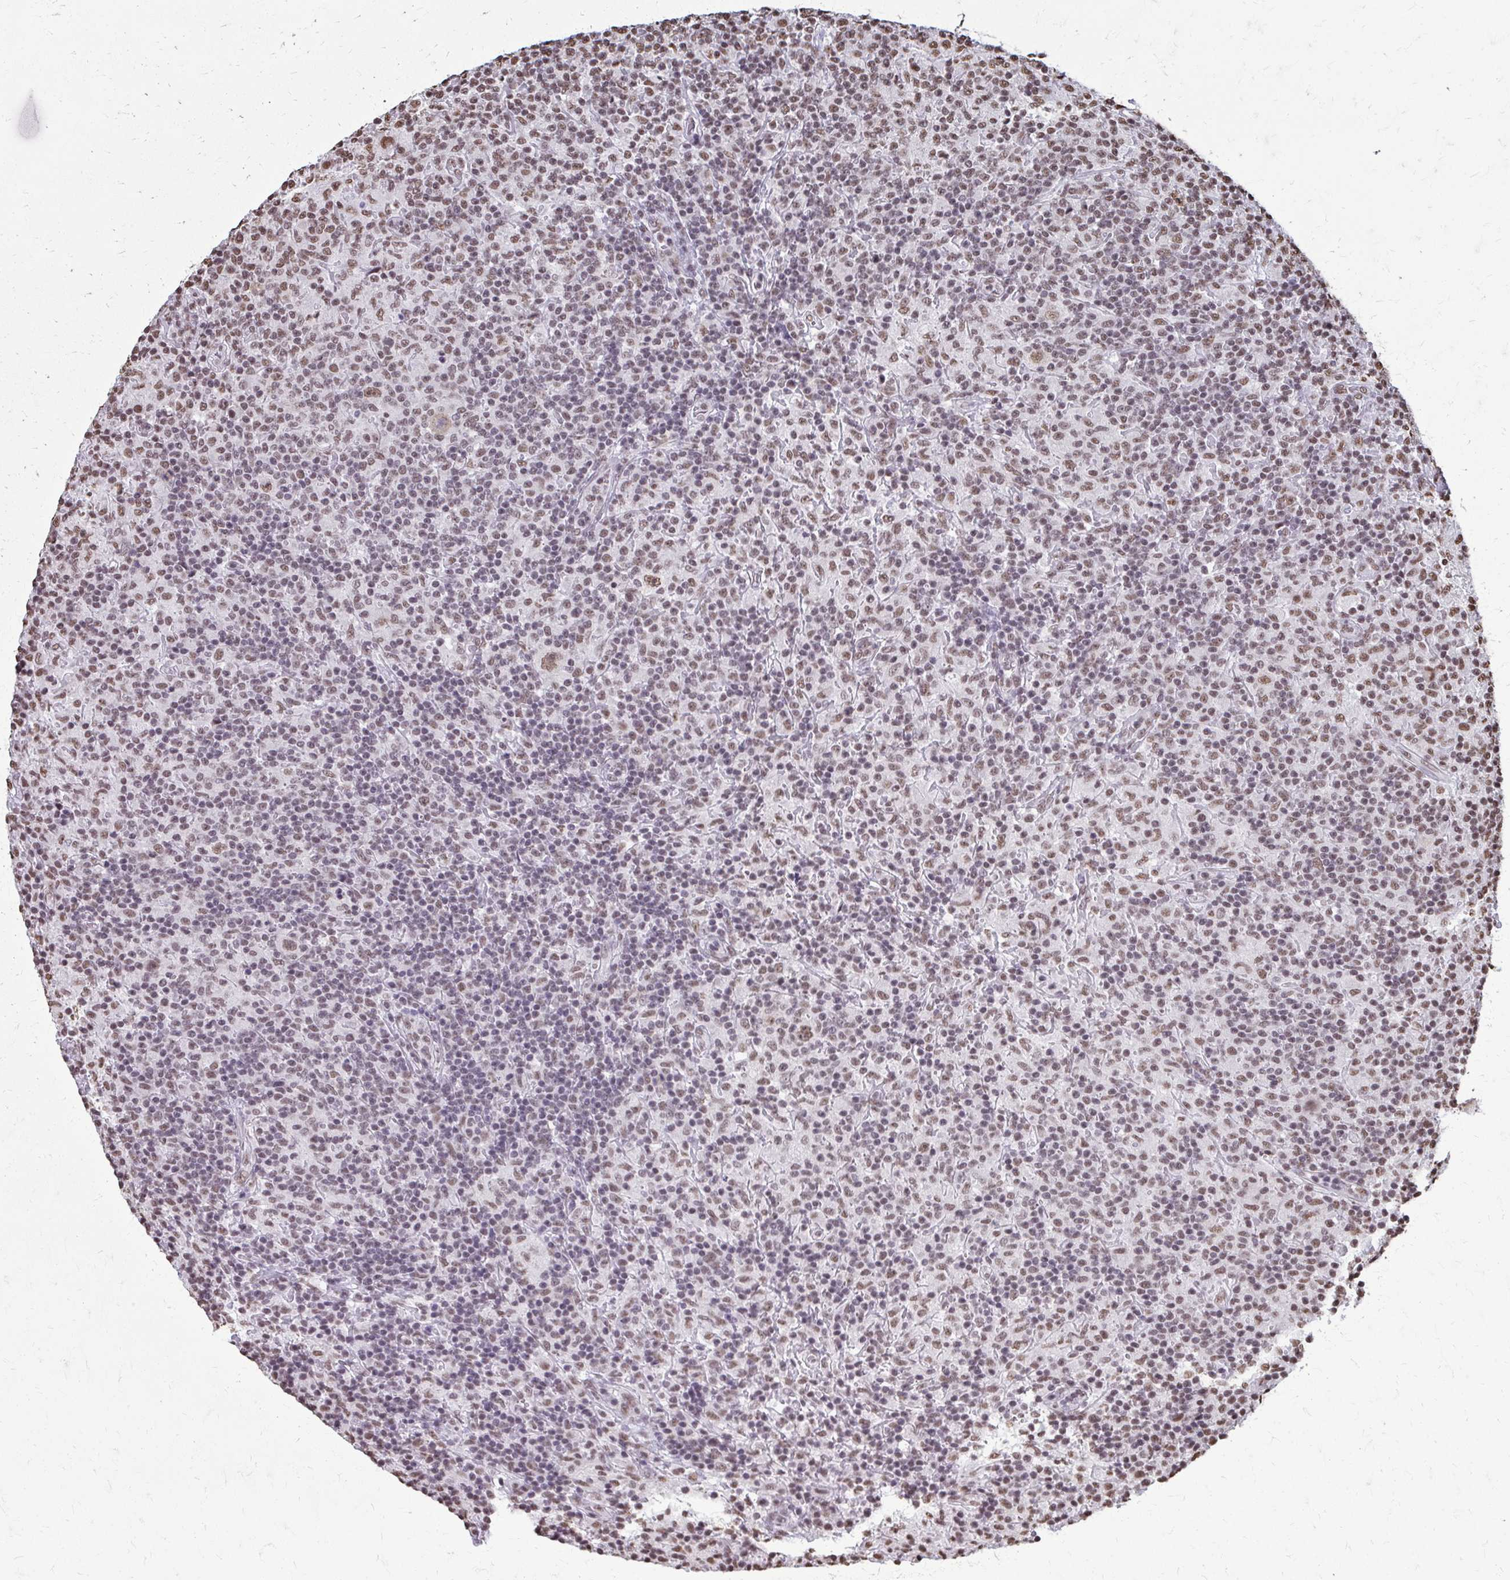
{"staining": {"intensity": "weak", "quantity": ">75%", "location": "nuclear"}, "tissue": "lymphoma", "cell_type": "Tumor cells", "image_type": "cancer", "snomed": [{"axis": "morphology", "description": "Hodgkin's disease, NOS"}, {"axis": "topography", "description": "Lymph node"}], "caption": "Weak nuclear staining is appreciated in about >75% of tumor cells in lymphoma.", "gene": "SNRPA", "patient": {"sex": "male", "age": 70}}